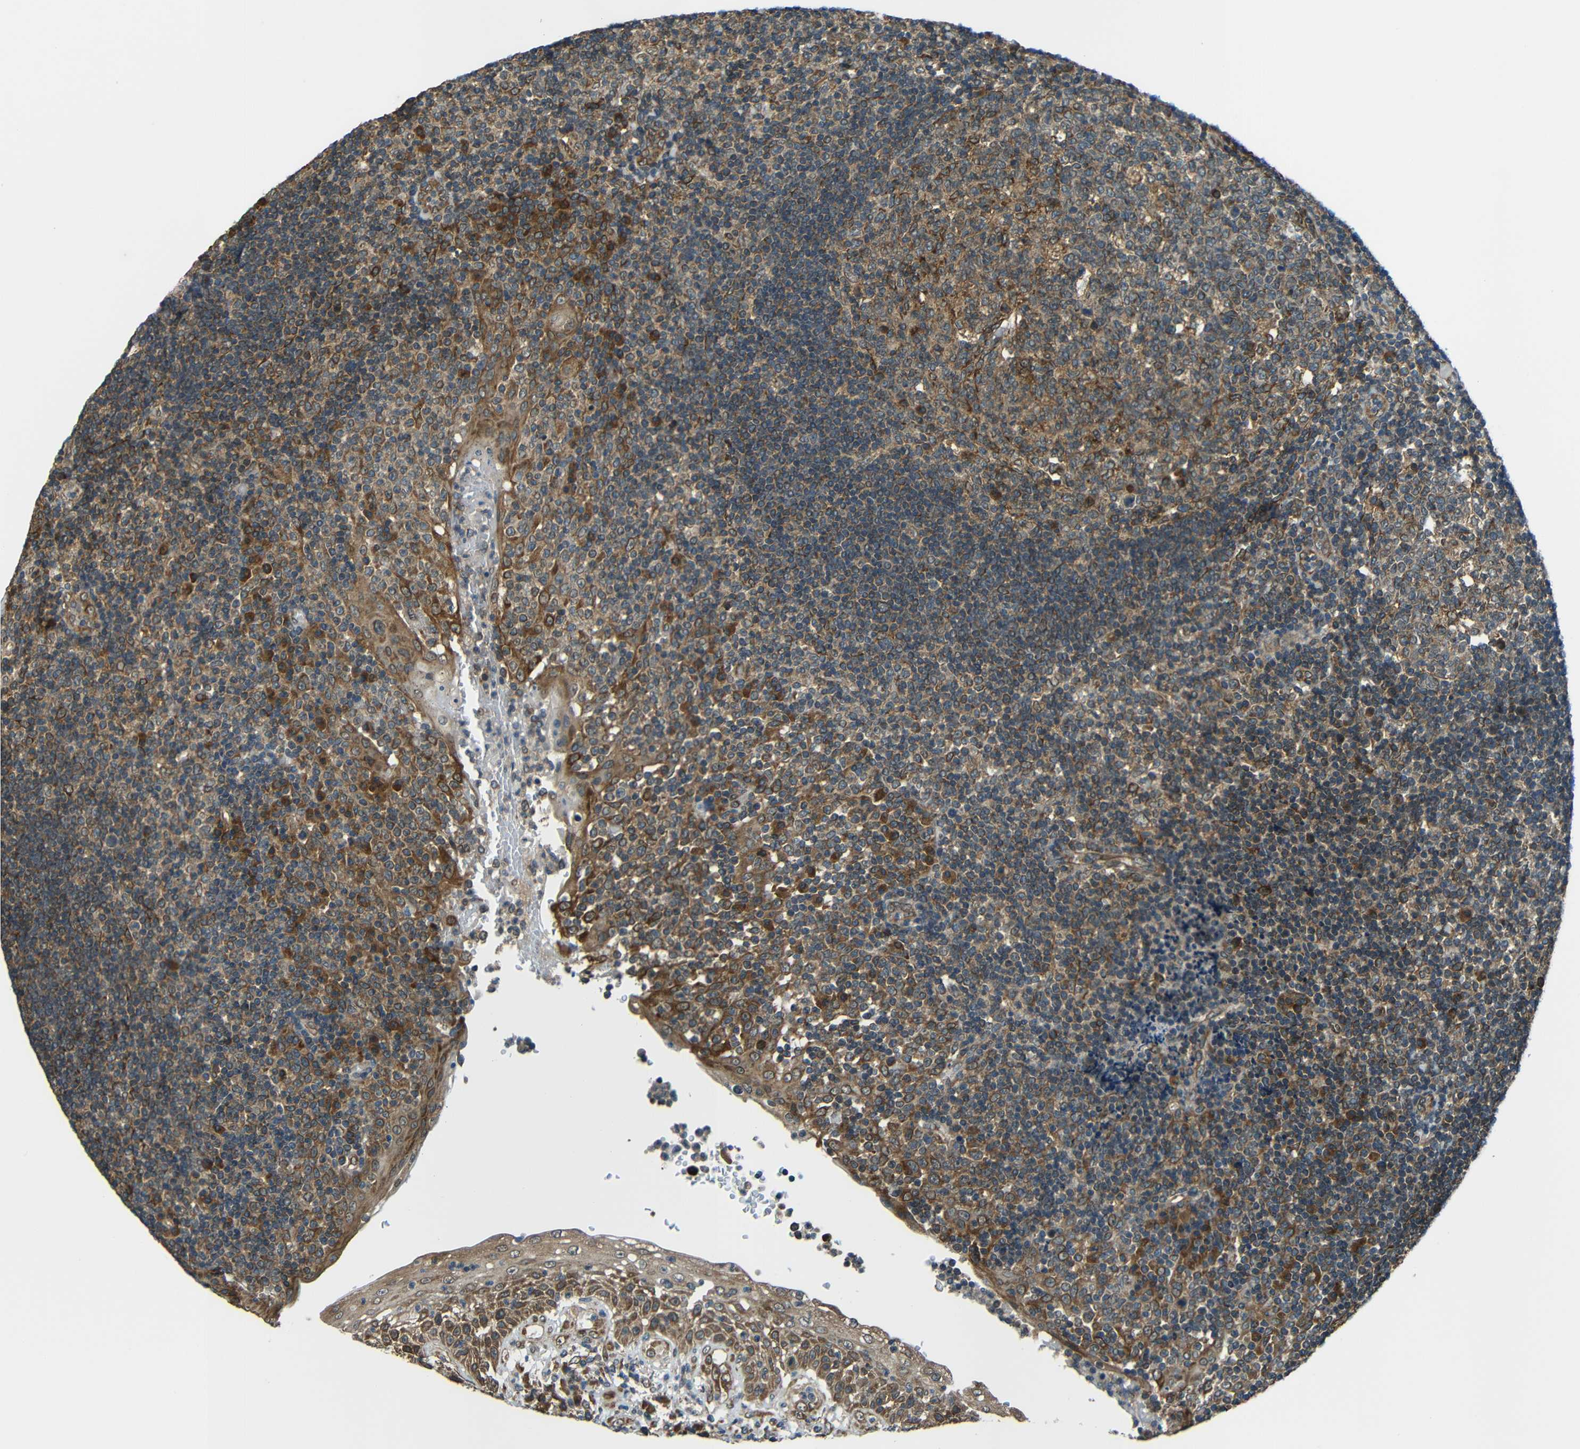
{"staining": {"intensity": "moderate", "quantity": ">75%", "location": "cytoplasmic/membranous"}, "tissue": "tonsil", "cell_type": "Germinal center cells", "image_type": "normal", "snomed": [{"axis": "morphology", "description": "Normal tissue, NOS"}, {"axis": "topography", "description": "Tonsil"}], "caption": "Protein positivity by IHC exhibits moderate cytoplasmic/membranous staining in approximately >75% of germinal center cells in benign tonsil. (DAB (3,3'-diaminobenzidine) IHC with brightfield microscopy, high magnification).", "gene": "VAPB", "patient": {"sex": "female", "age": 40}}